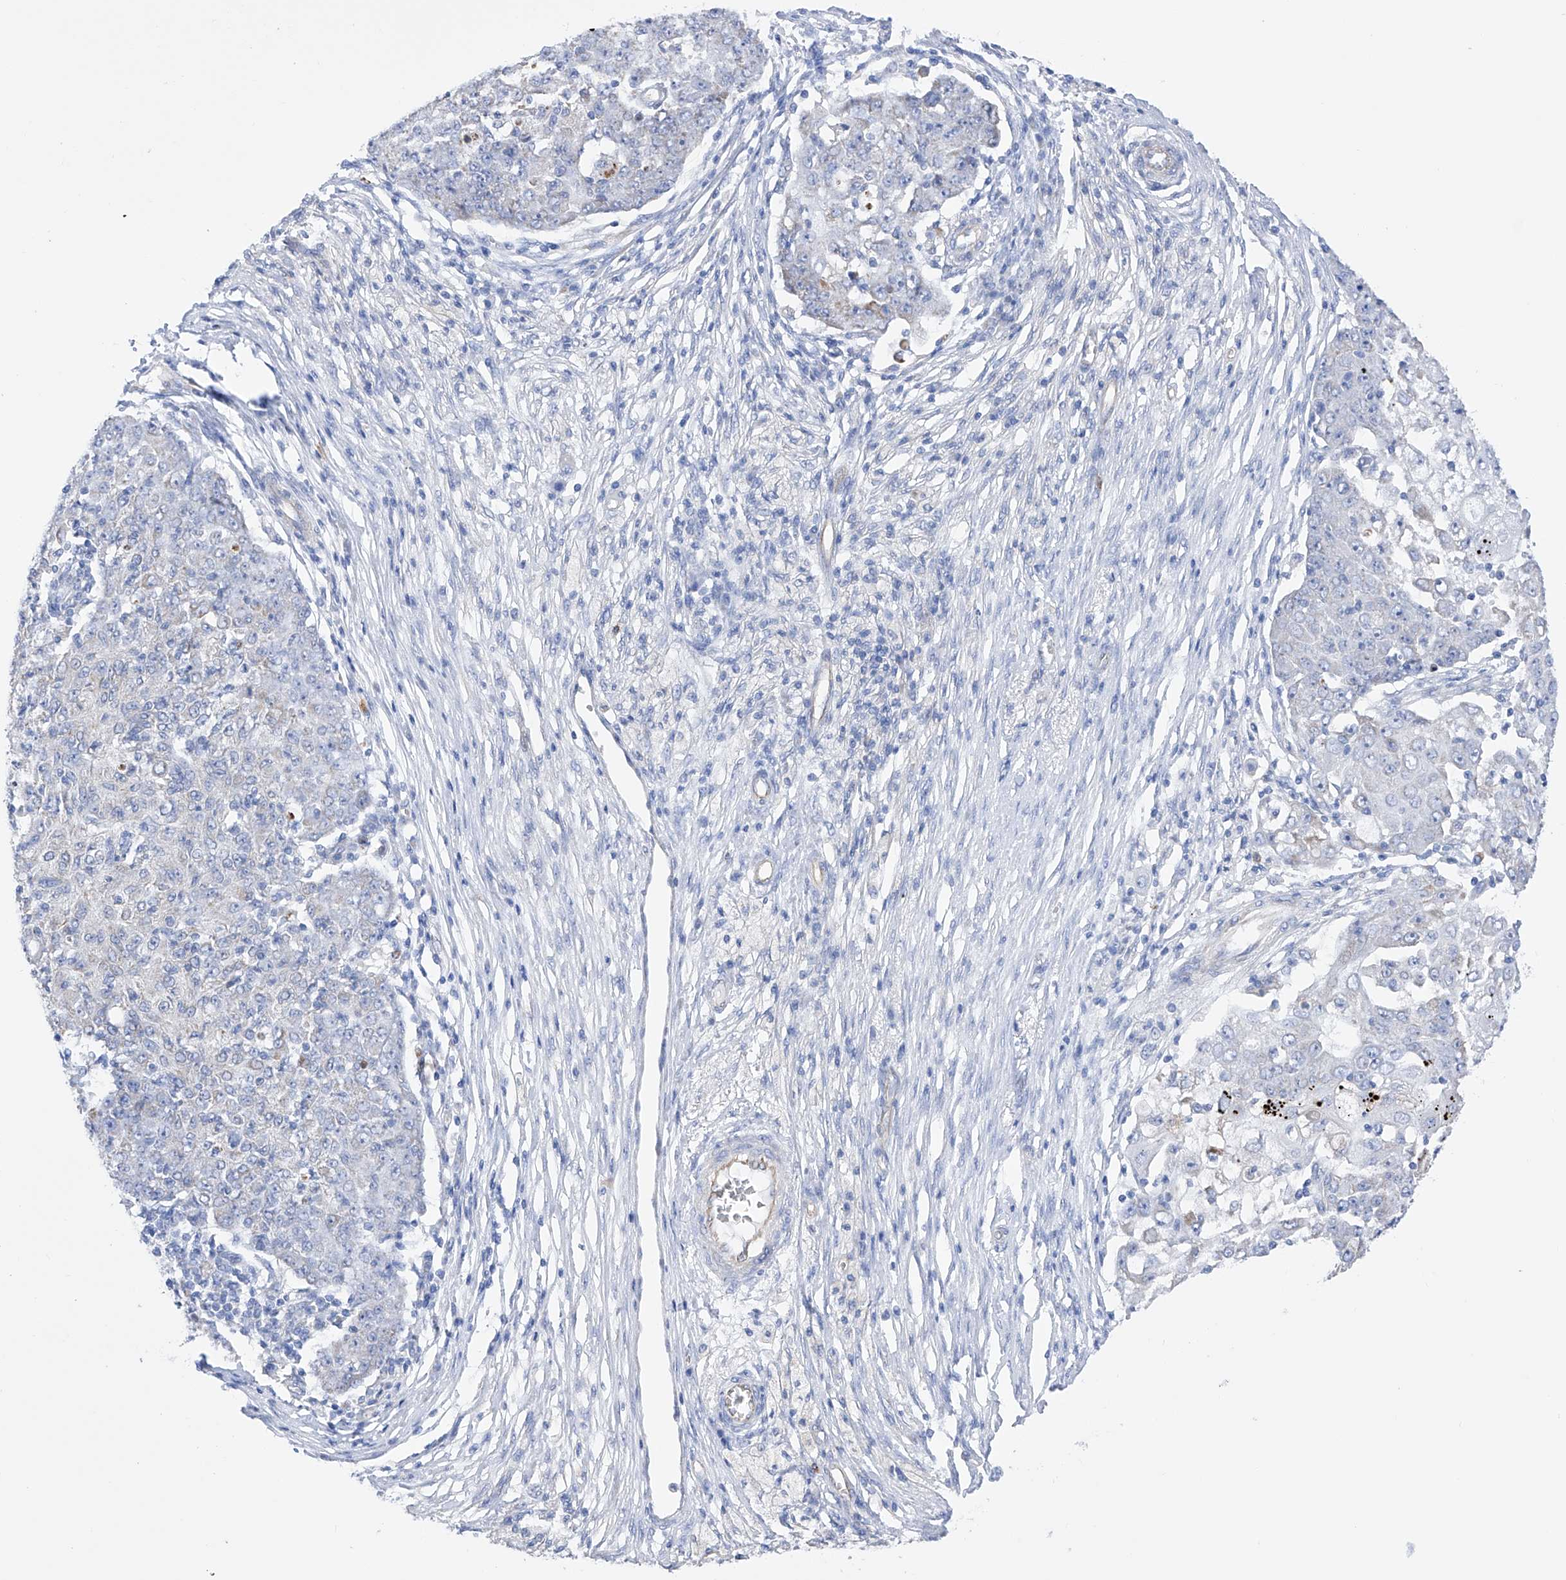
{"staining": {"intensity": "negative", "quantity": "none", "location": "none"}, "tissue": "ovarian cancer", "cell_type": "Tumor cells", "image_type": "cancer", "snomed": [{"axis": "morphology", "description": "Carcinoma, endometroid"}, {"axis": "topography", "description": "Ovary"}], "caption": "Ovarian endometroid carcinoma stained for a protein using immunohistochemistry (IHC) reveals no positivity tumor cells.", "gene": "FLG", "patient": {"sex": "female", "age": 42}}